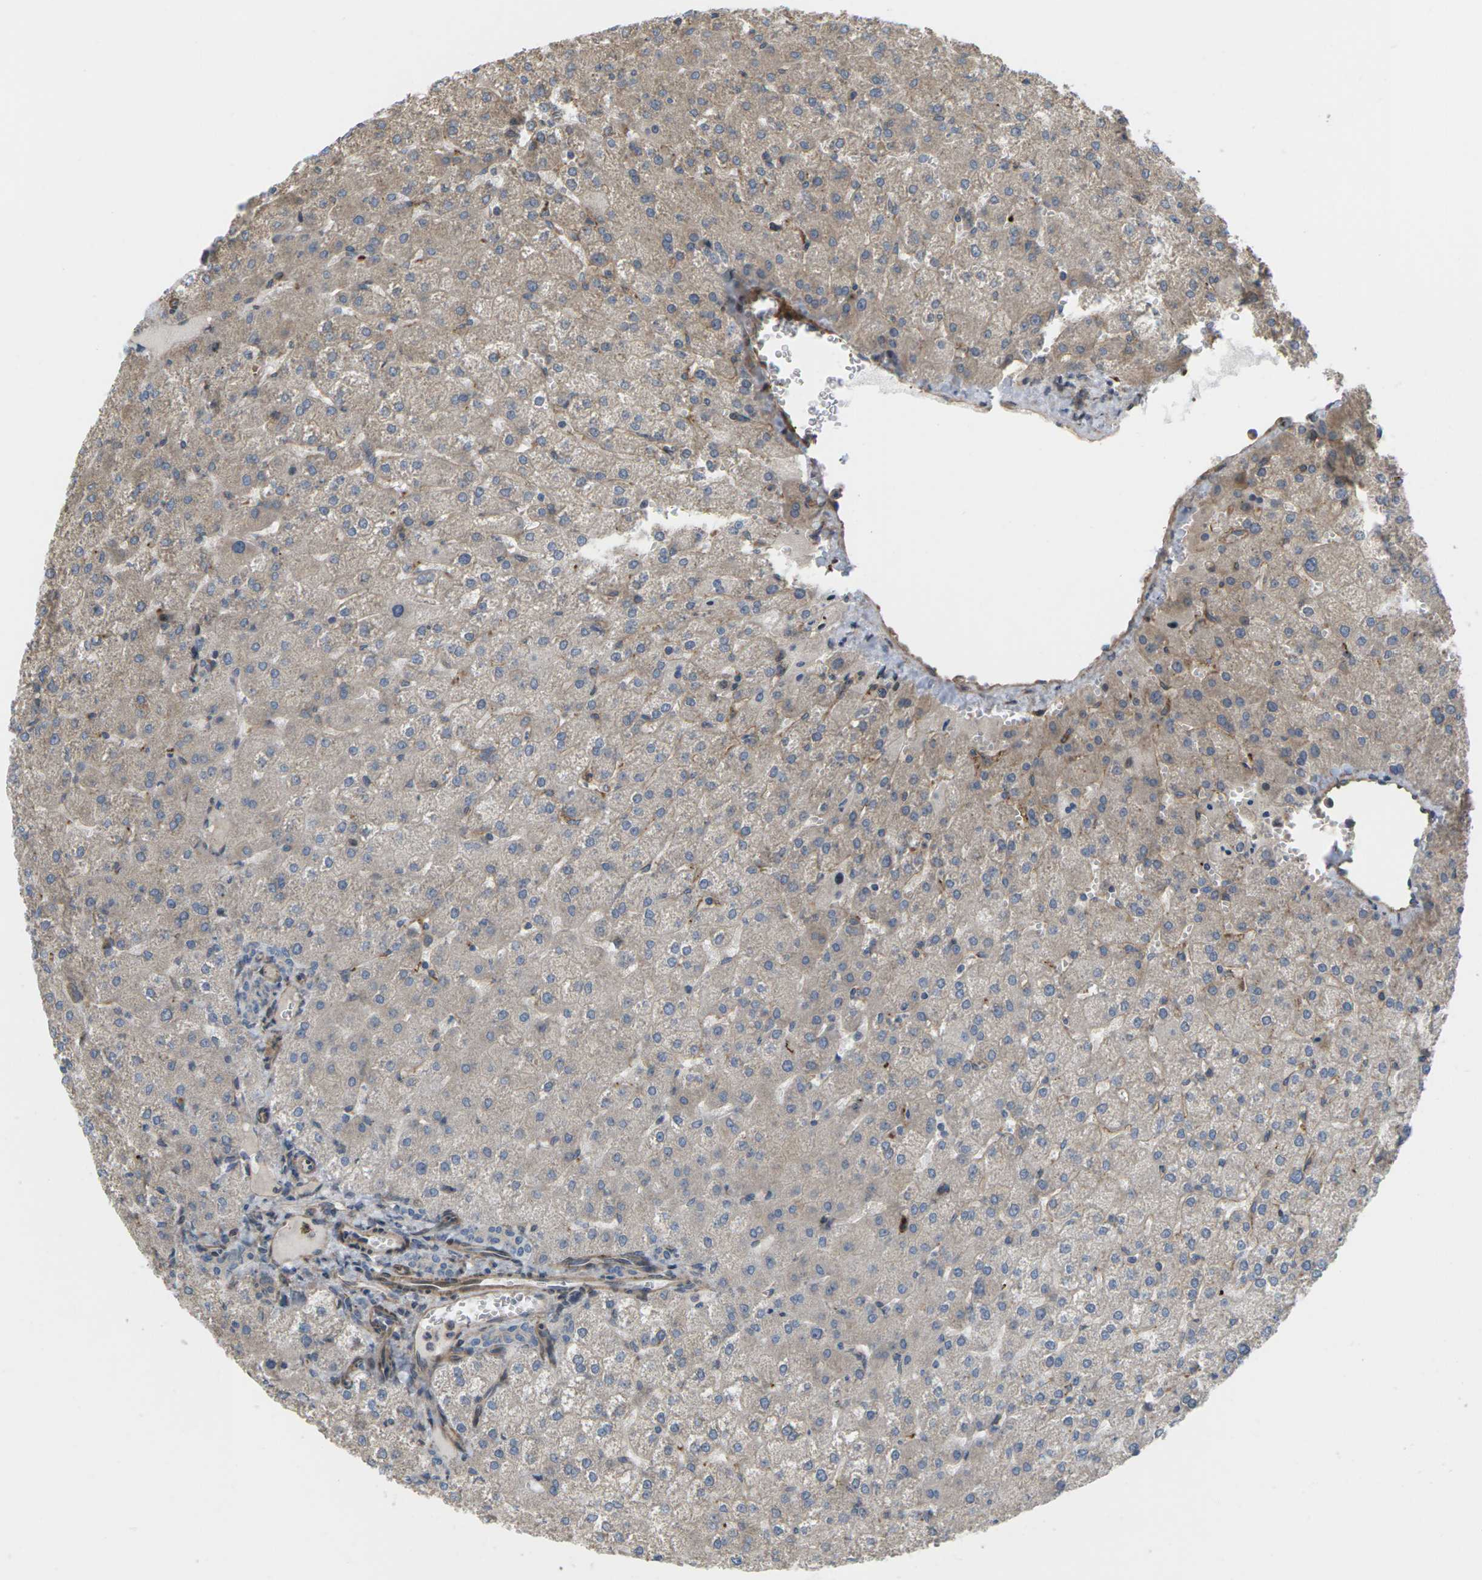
{"staining": {"intensity": "weak", "quantity": ">75%", "location": "cytoplasmic/membranous"}, "tissue": "liver", "cell_type": "Cholangiocytes", "image_type": "normal", "snomed": [{"axis": "morphology", "description": "Normal tissue, NOS"}, {"axis": "topography", "description": "Liver"}], "caption": "Weak cytoplasmic/membranous expression for a protein is present in about >75% of cholangiocytes of unremarkable liver using immunohistochemistry (IHC).", "gene": "ROBO1", "patient": {"sex": "female", "age": 32}}